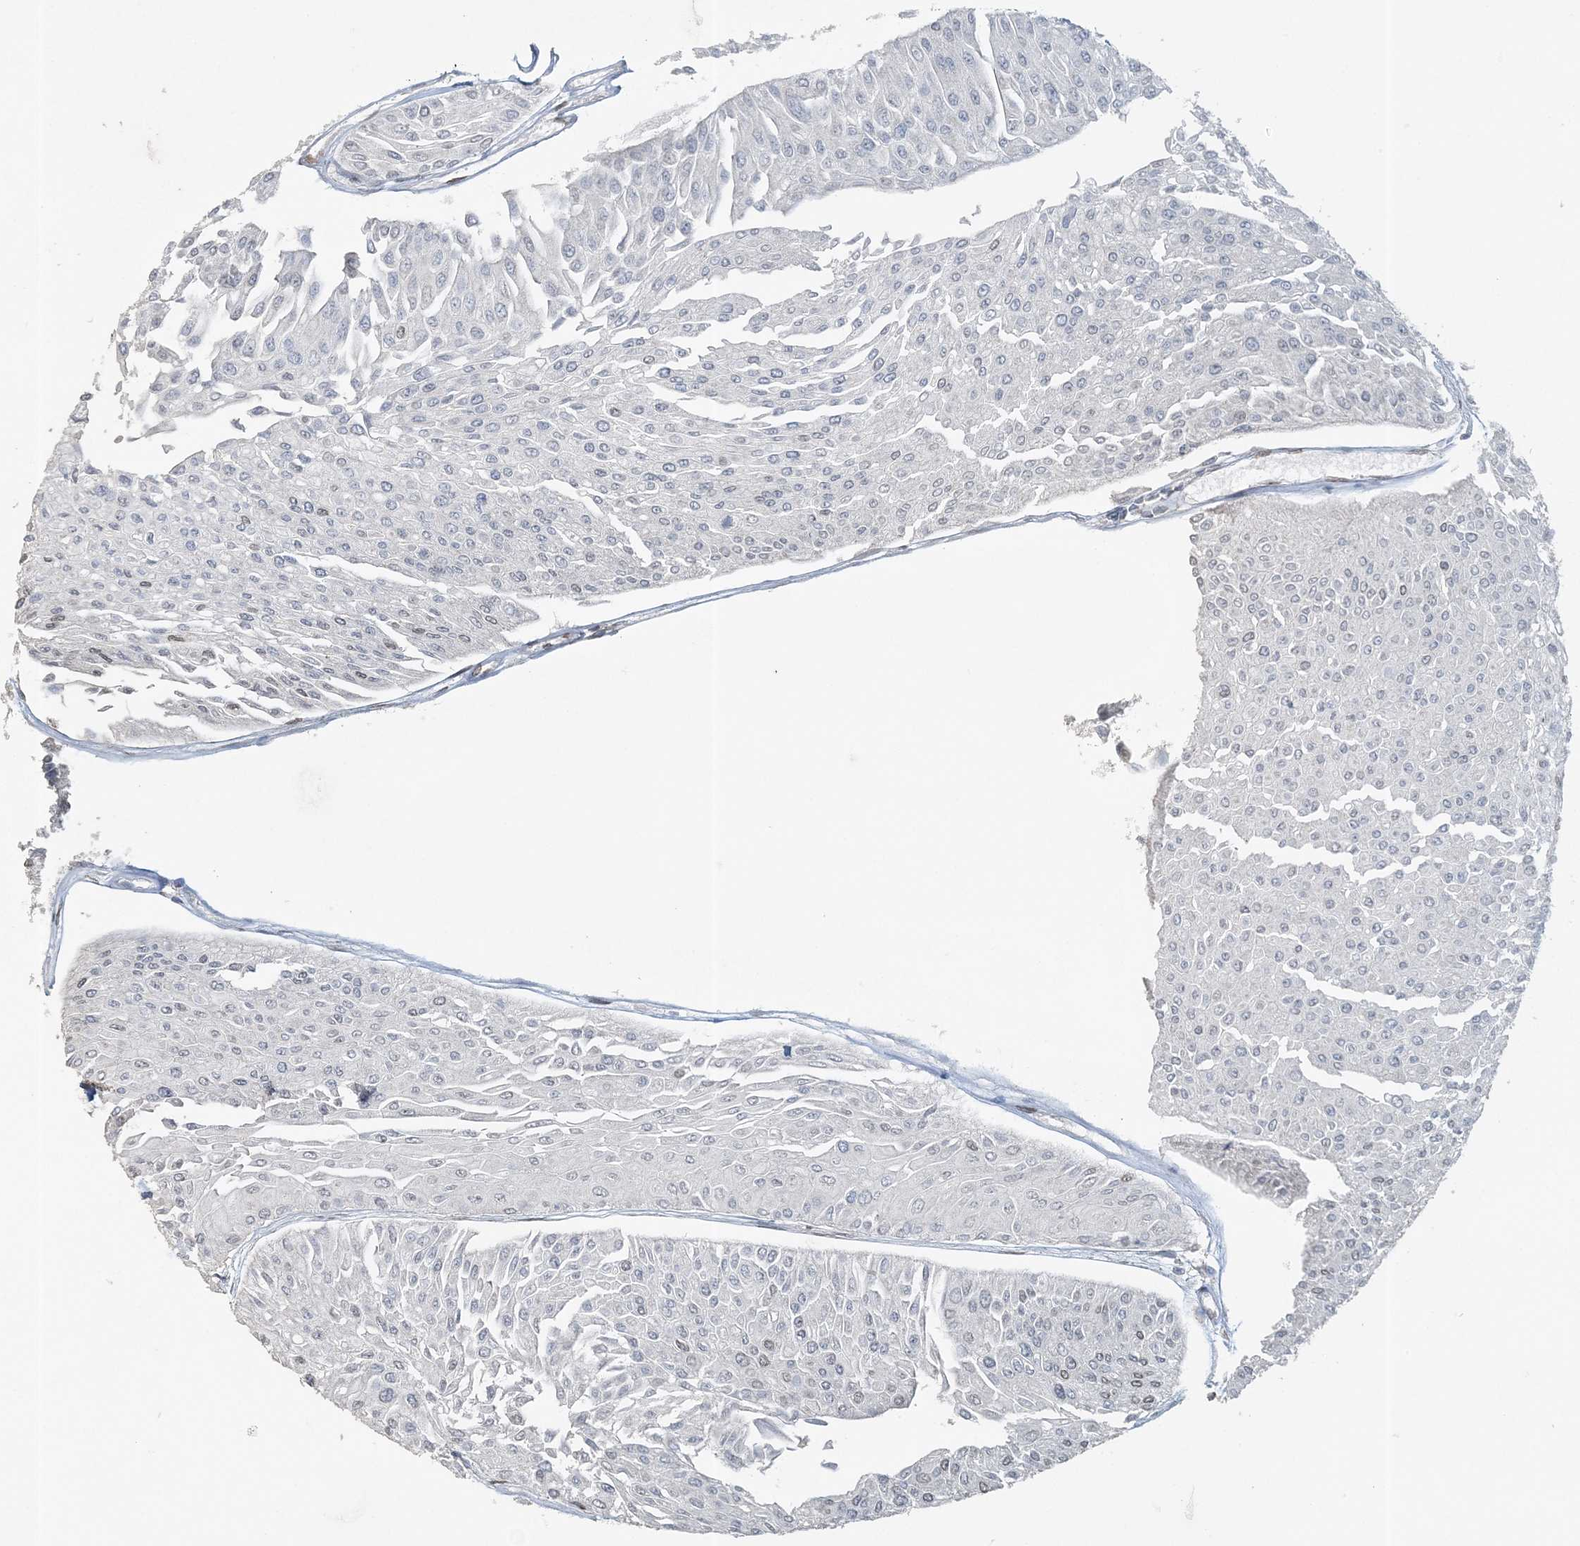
{"staining": {"intensity": "negative", "quantity": "none", "location": "none"}, "tissue": "urothelial cancer", "cell_type": "Tumor cells", "image_type": "cancer", "snomed": [{"axis": "morphology", "description": "Urothelial carcinoma, Low grade"}, {"axis": "topography", "description": "Urinary bladder"}], "caption": "Tumor cells show no significant protein expression in urothelial cancer.", "gene": "FAM110A", "patient": {"sex": "male", "age": 67}}